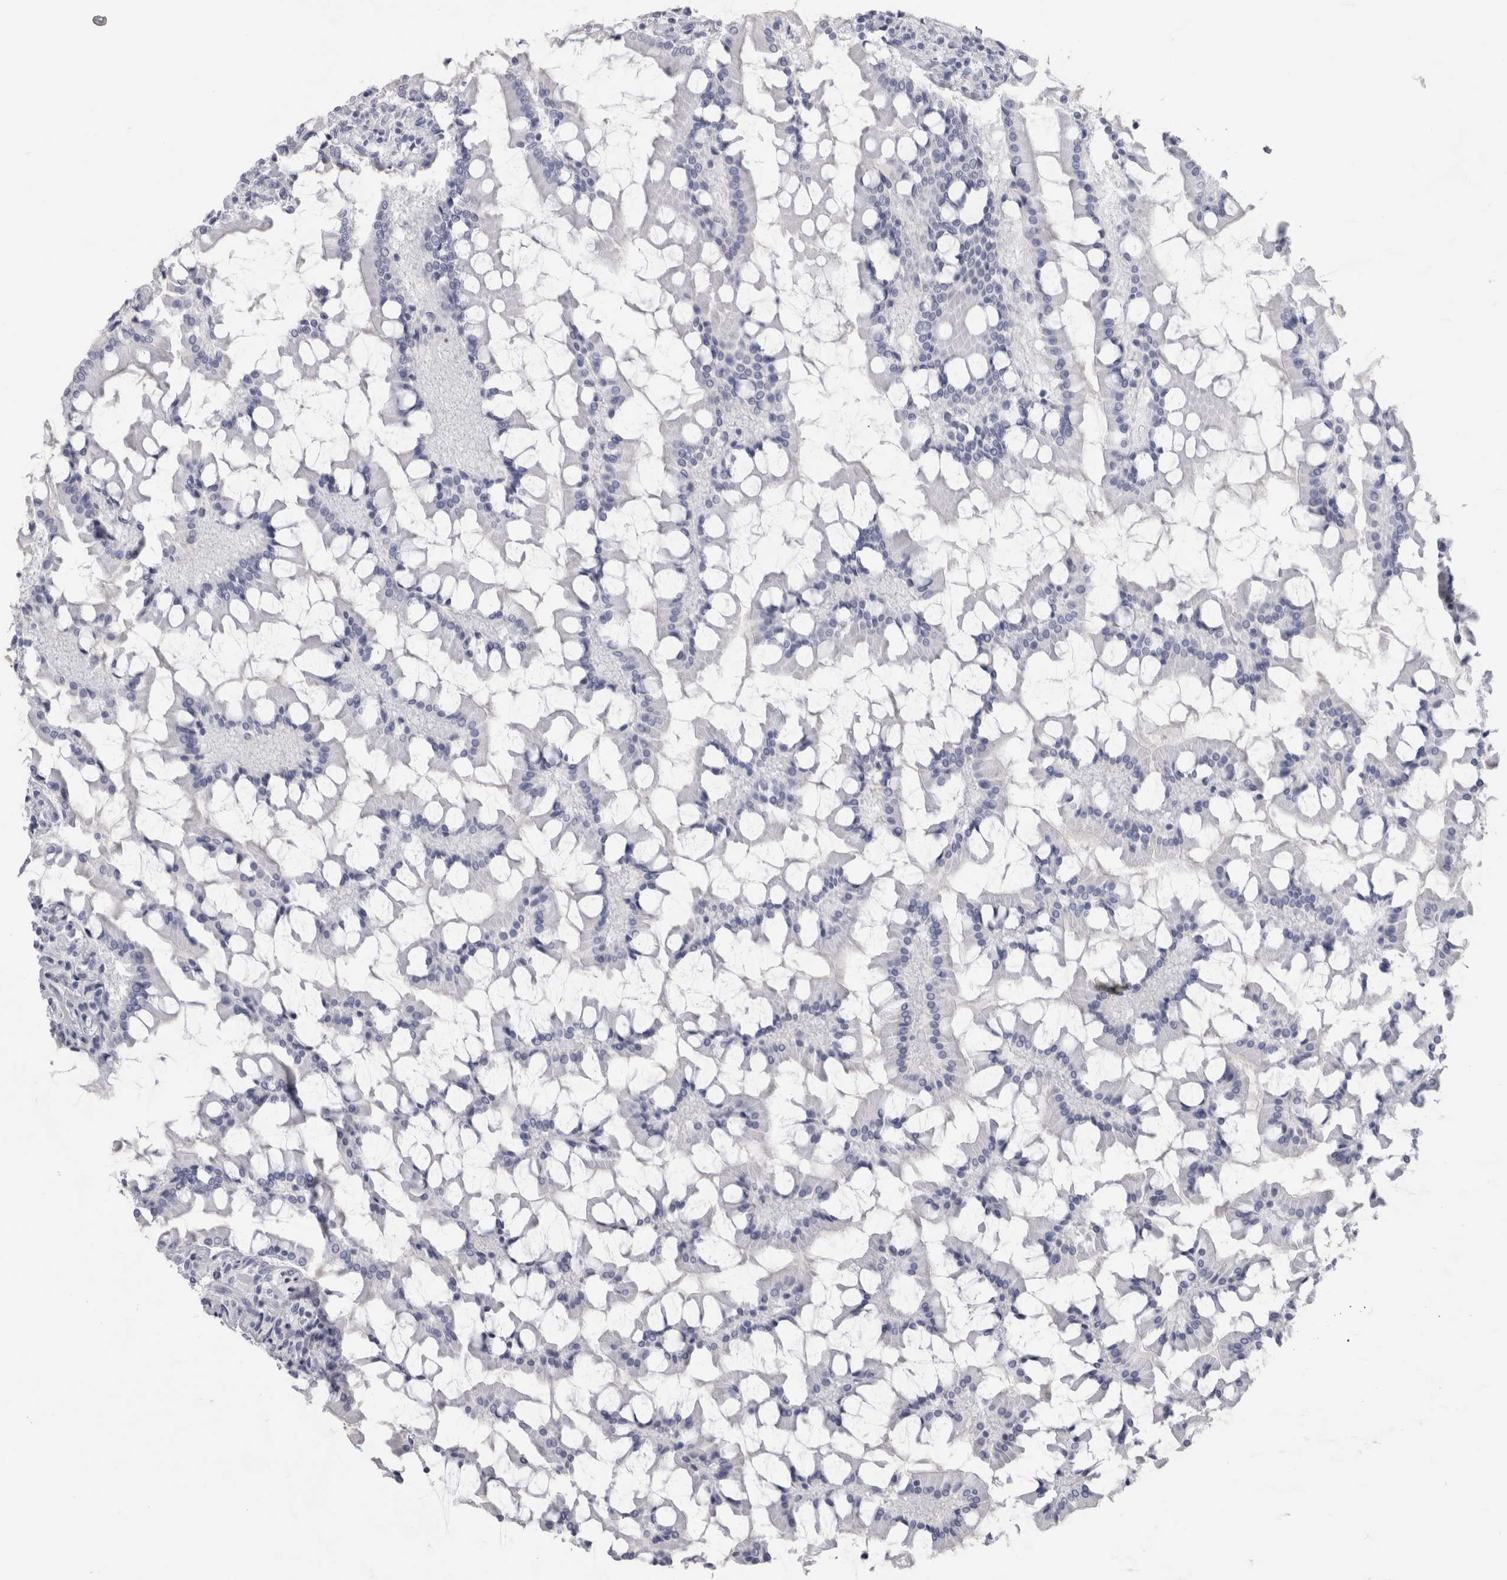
{"staining": {"intensity": "negative", "quantity": "none", "location": "none"}, "tissue": "small intestine", "cell_type": "Glandular cells", "image_type": "normal", "snomed": [{"axis": "morphology", "description": "Normal tissue, NOS"}, {"axis": "topography", "description": "Small intestine"}], "caption": "This micrograph is of unremarkable small intestine stained with IHC to label a protein in brown with the nuclei are counter-stained blue. There is no positivity in glandular cells.", "gene": "PTH", "patient": {"sex": "male", "age": 41}}